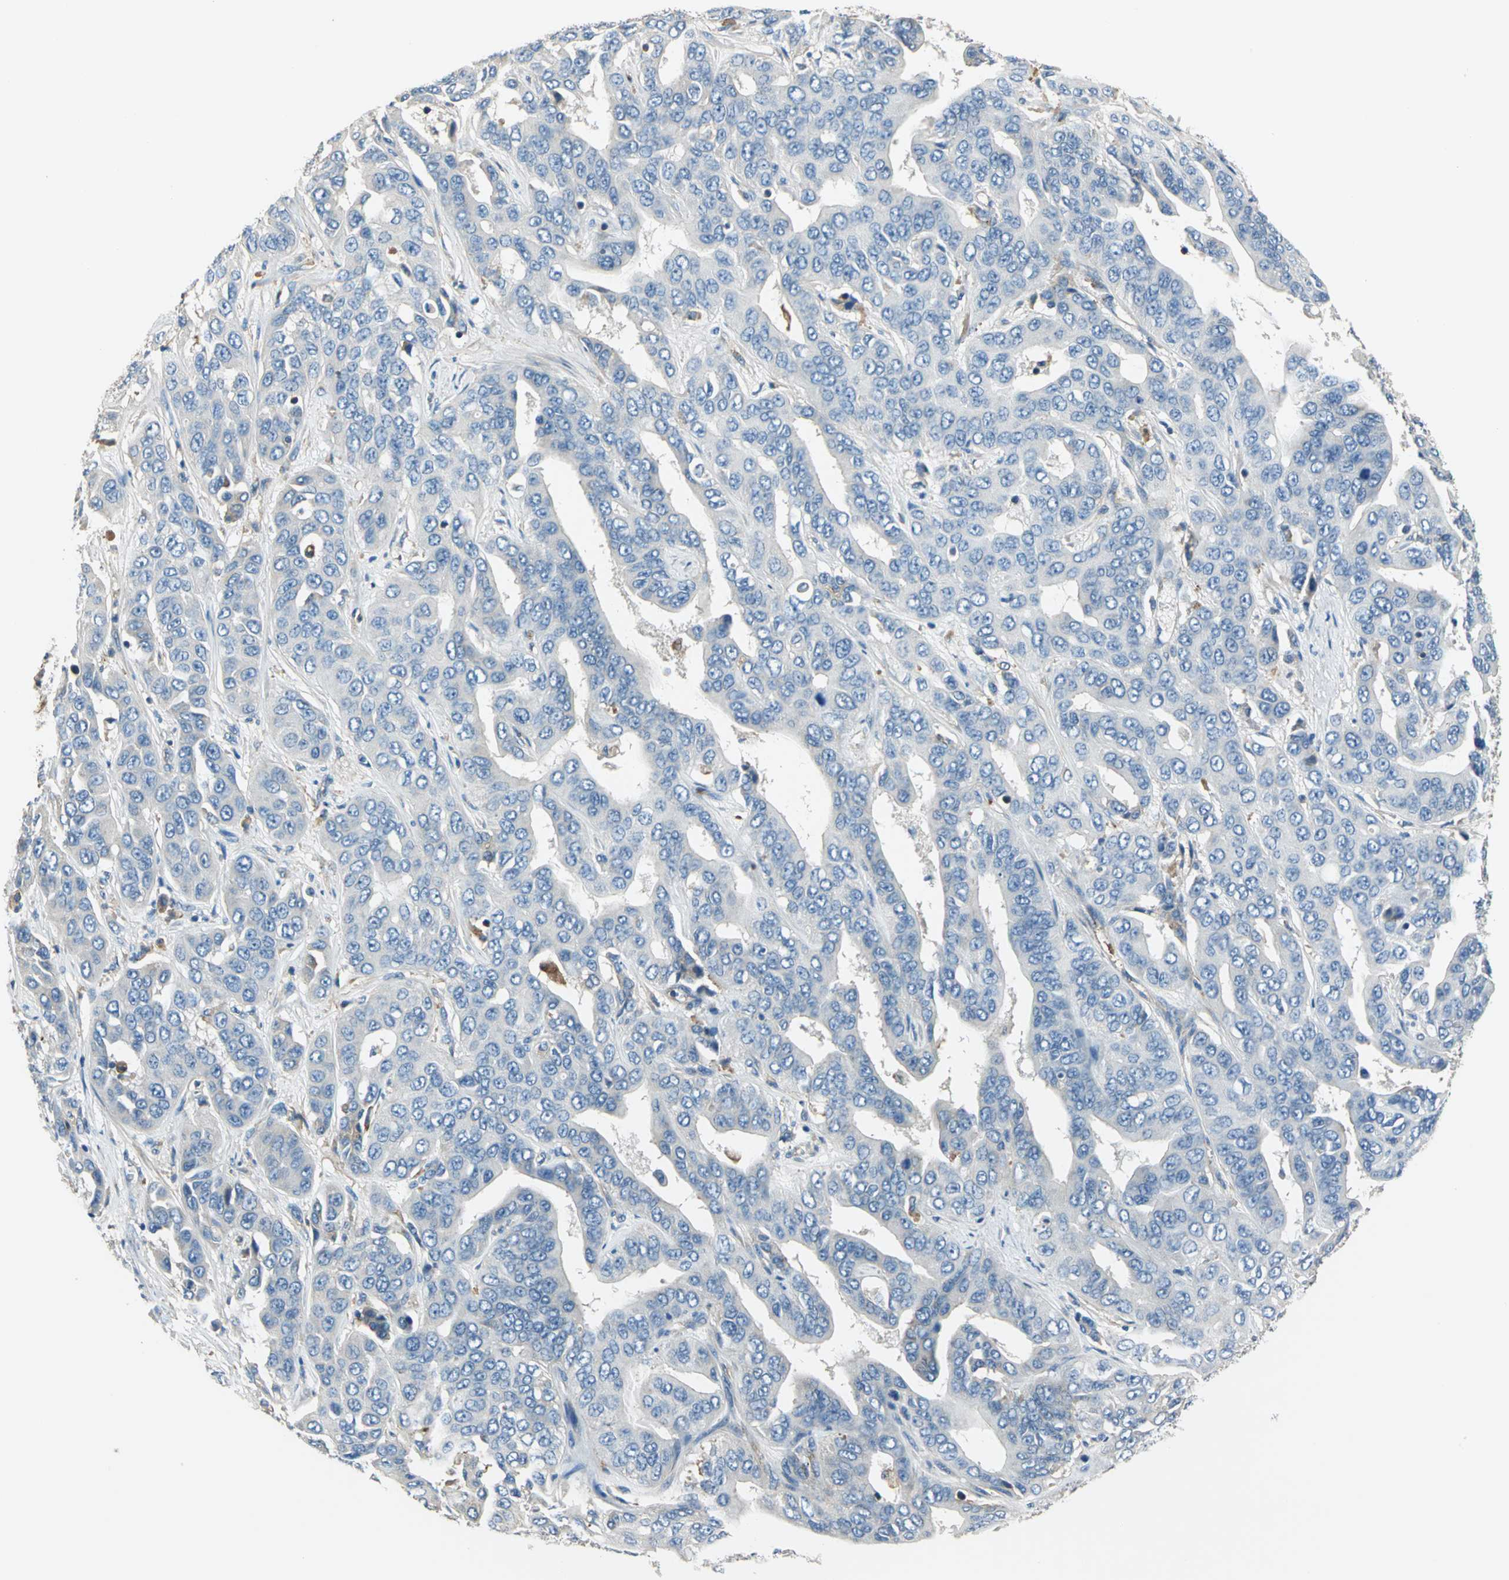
{"staining": {"intensity": "negative", "quantity": "none", "location": "none"}, "tissue": "liver cancer", "cell_type": "Tumor cells", "image_type": "cancer", "snomed": [{"axis": "morphology", "description": "Cholangiocarcinoma"}, {"axis": "topography", "description": "Liver"}], "caption": "A histopathology image of liver cancer (cholangiocarcinoma) stained for a protein reveals no brown staining in tumor cells.", "gene": "DDX3Y", "patient": {"sex": "female", "age": 52}}